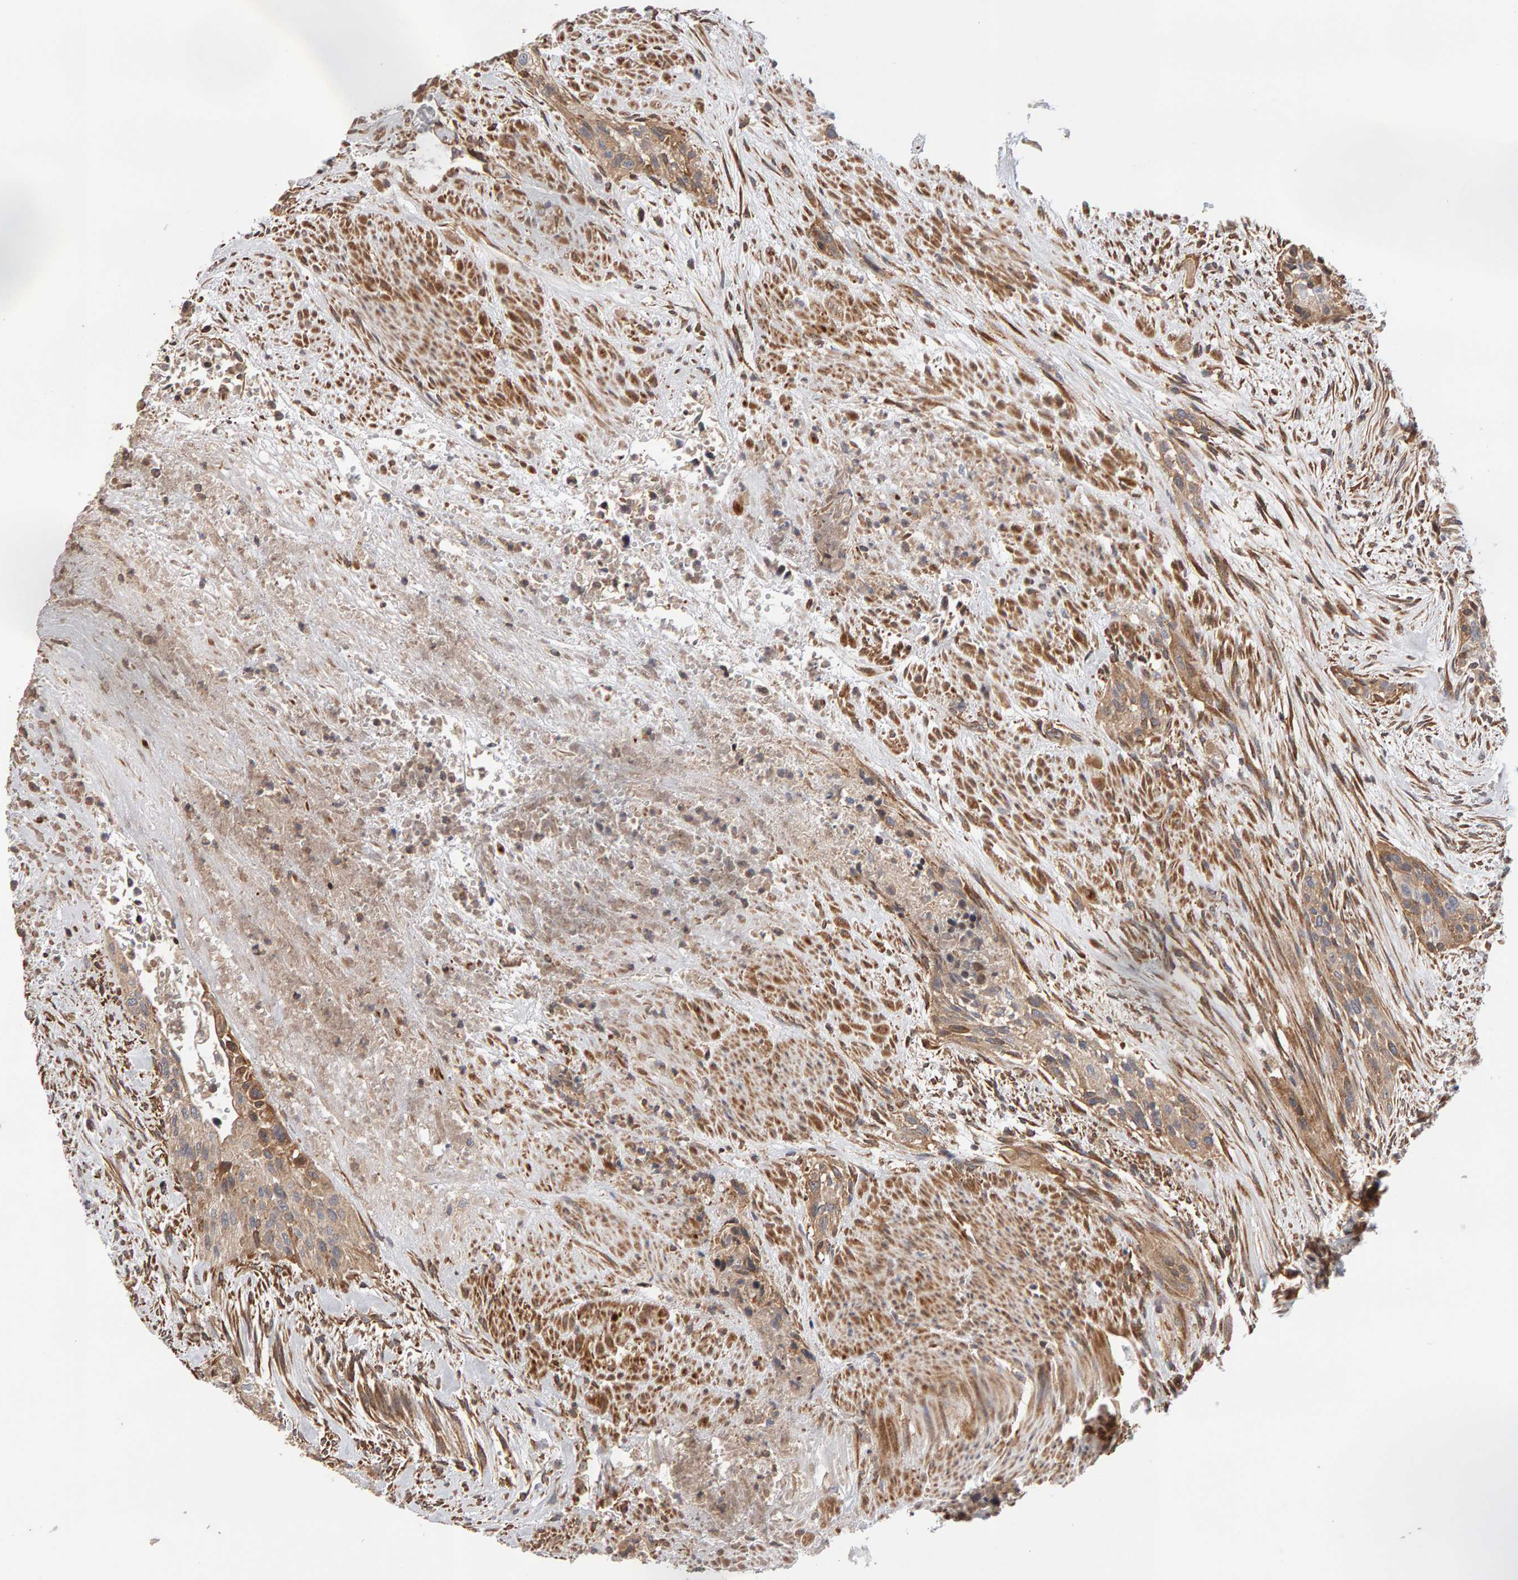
{"staining": {"intensity": "weak", "quantity": "25%-75%", "location": "cytoplasmic/membranous"}, "tissue": "urothelial cancer", "cell_type": "Tumor cells", "image_type": "cancer", "snomed": [{"axis": "morphology", "description": "Urothelial carcinoma, High grade"}, {"axis": "topography", "description": "Urinary bladder"}], "caption": "Immunohistochemical staining of urothelial cancer exhibits low levels of weak cytoplasmic/membranous staining in about 25%-75% of tumor cells. (DAB IHC, brown staining for protein, blue staining for nuclei).", "gene": "LZTS1", "patient": {"sex": "male", "age": 35}}